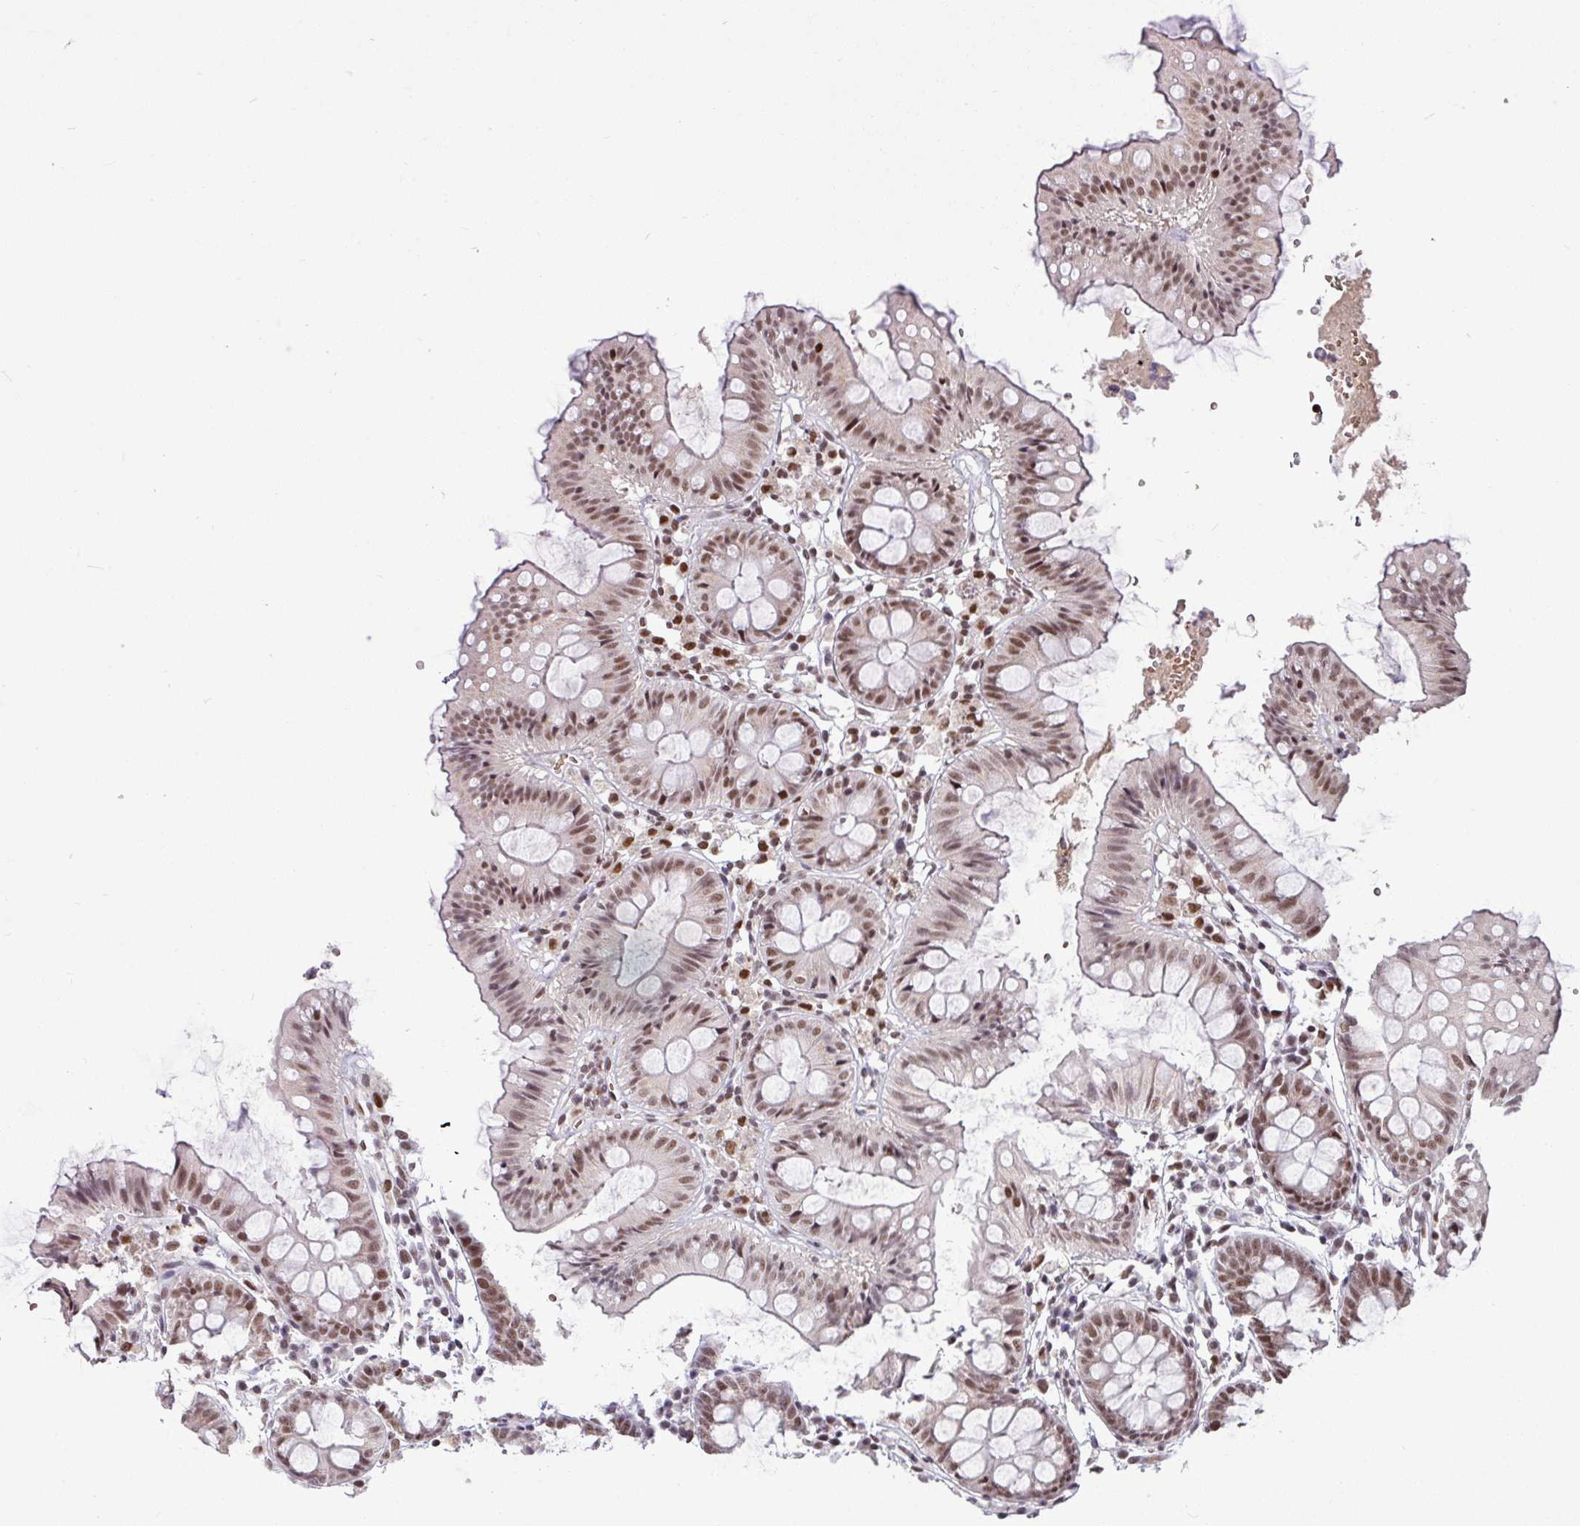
{"staining": {"intensity": "moderate", "quantity": ">75%", "location": "nuclear"}, "tissue": "colon", "cell_type": "Endothelial cells", "image_type": "normal", "snomed": [{"axis": "morphology", "description": "Normal tissue, NOS"}, {"axis": "topography", "description": "Colon"}], "caption": "Immunohistochemical staining of benign colon demonstrates >75% levels of moderate nuclear protein positivity in approximately >75% of endothelial cells. (brown staining indicates protein expression, while blue staining denotes nuclei).", "gene": "TDG", "patient": {"sex": "female", "age": 84}}